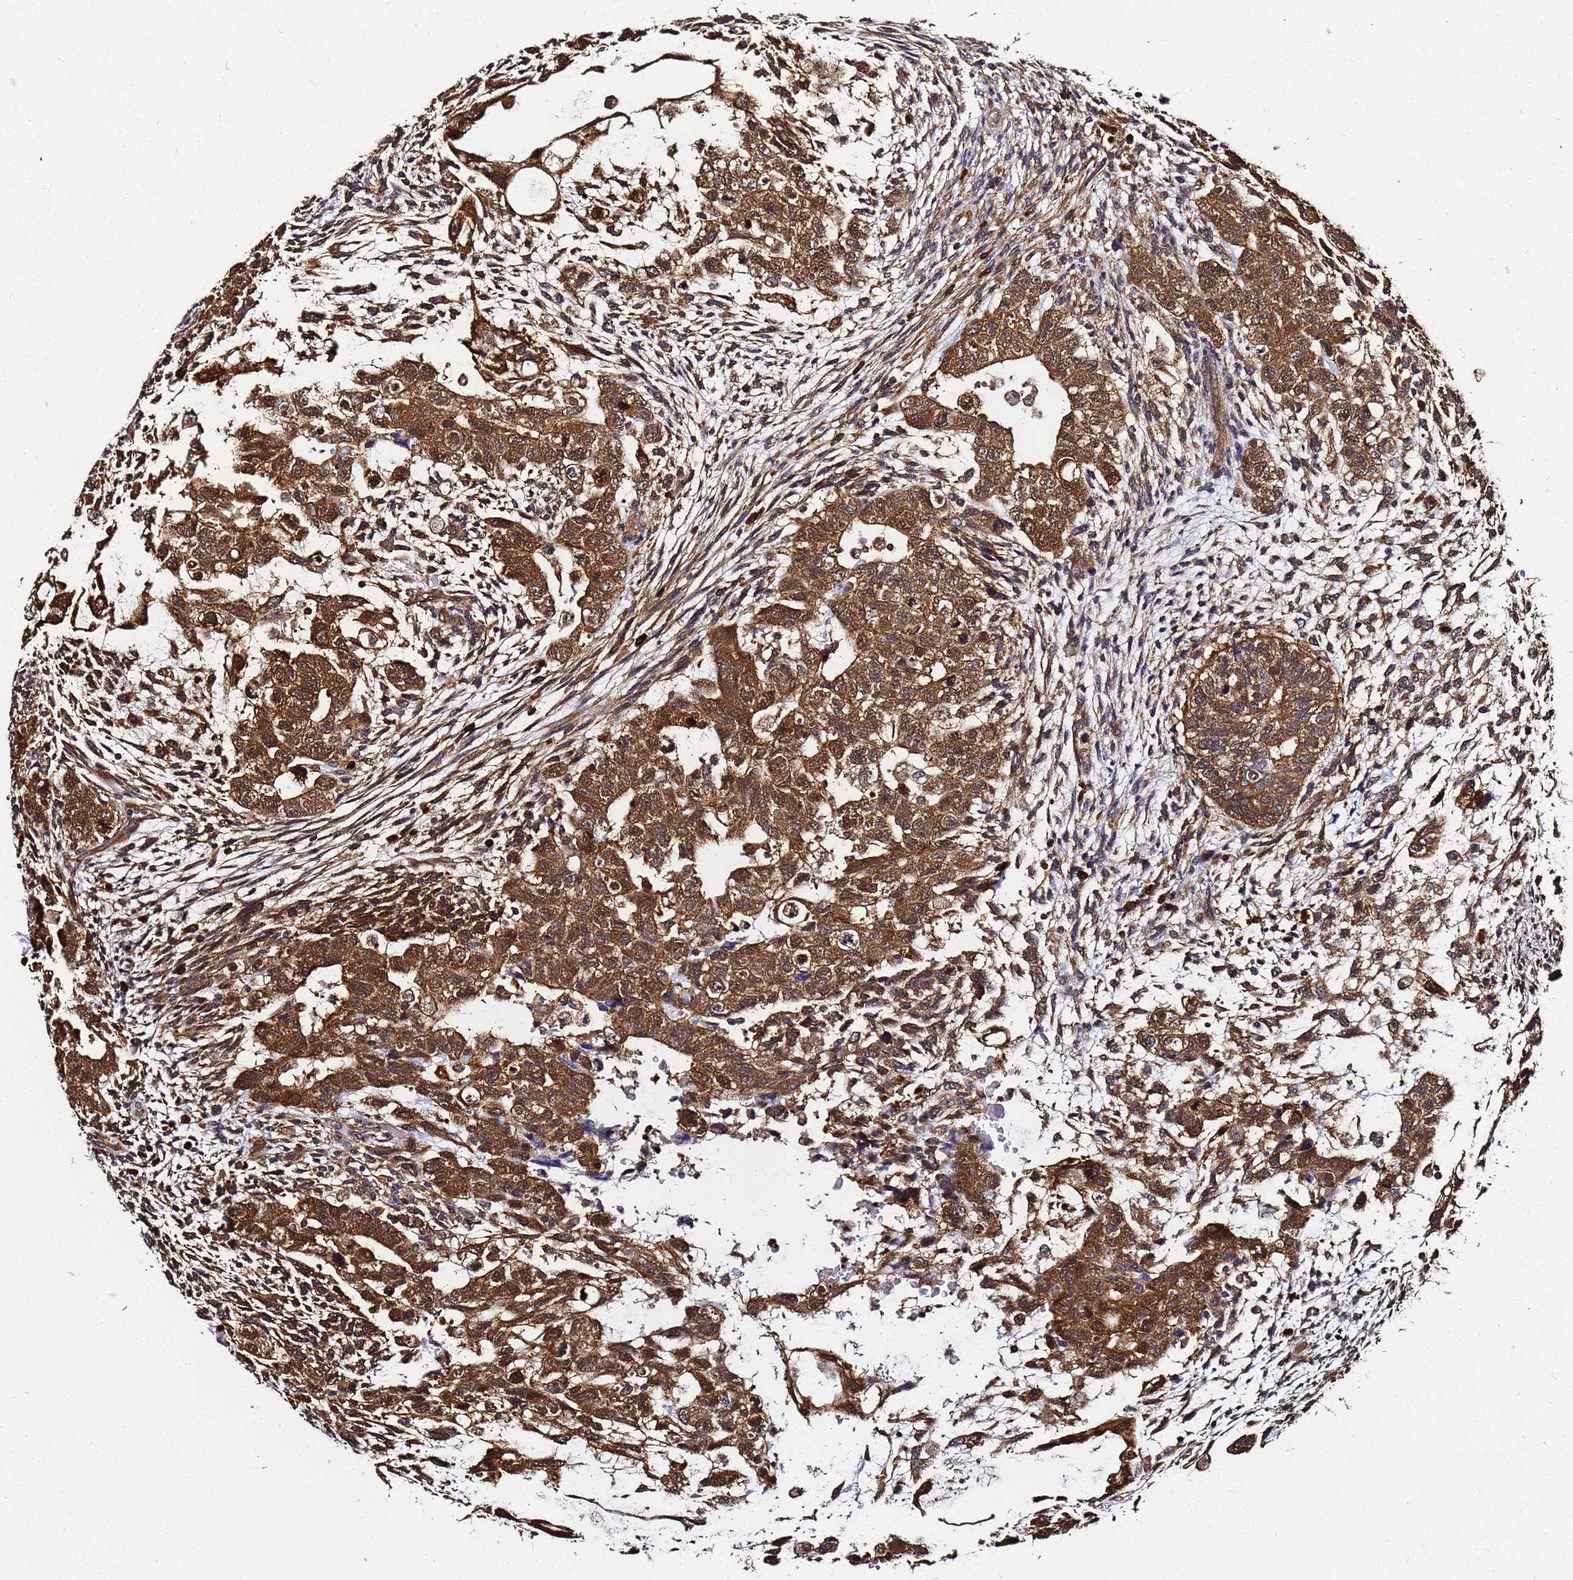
{"staining": {"intensity": "moderate", "quantity": ">75%", "location": "cytoplasmic/membranous"}, "tissue": "testis cancer", "cell_type": "Tumor cells", "image_type": "cancer", "snomed": [{"axis": "morphology", "description": "Carcinoma, Embryonal, NOS"}, {"axis": "topography", "description": "Testis"}], "caption": "Testis embryonal carcinoma stained with IHC shows moderate cytoplasmic/membranous positivity in about >75% of tumor cells.", "gene": "NME1-NME2", "patient": {"sex": "male", "age": 36}}